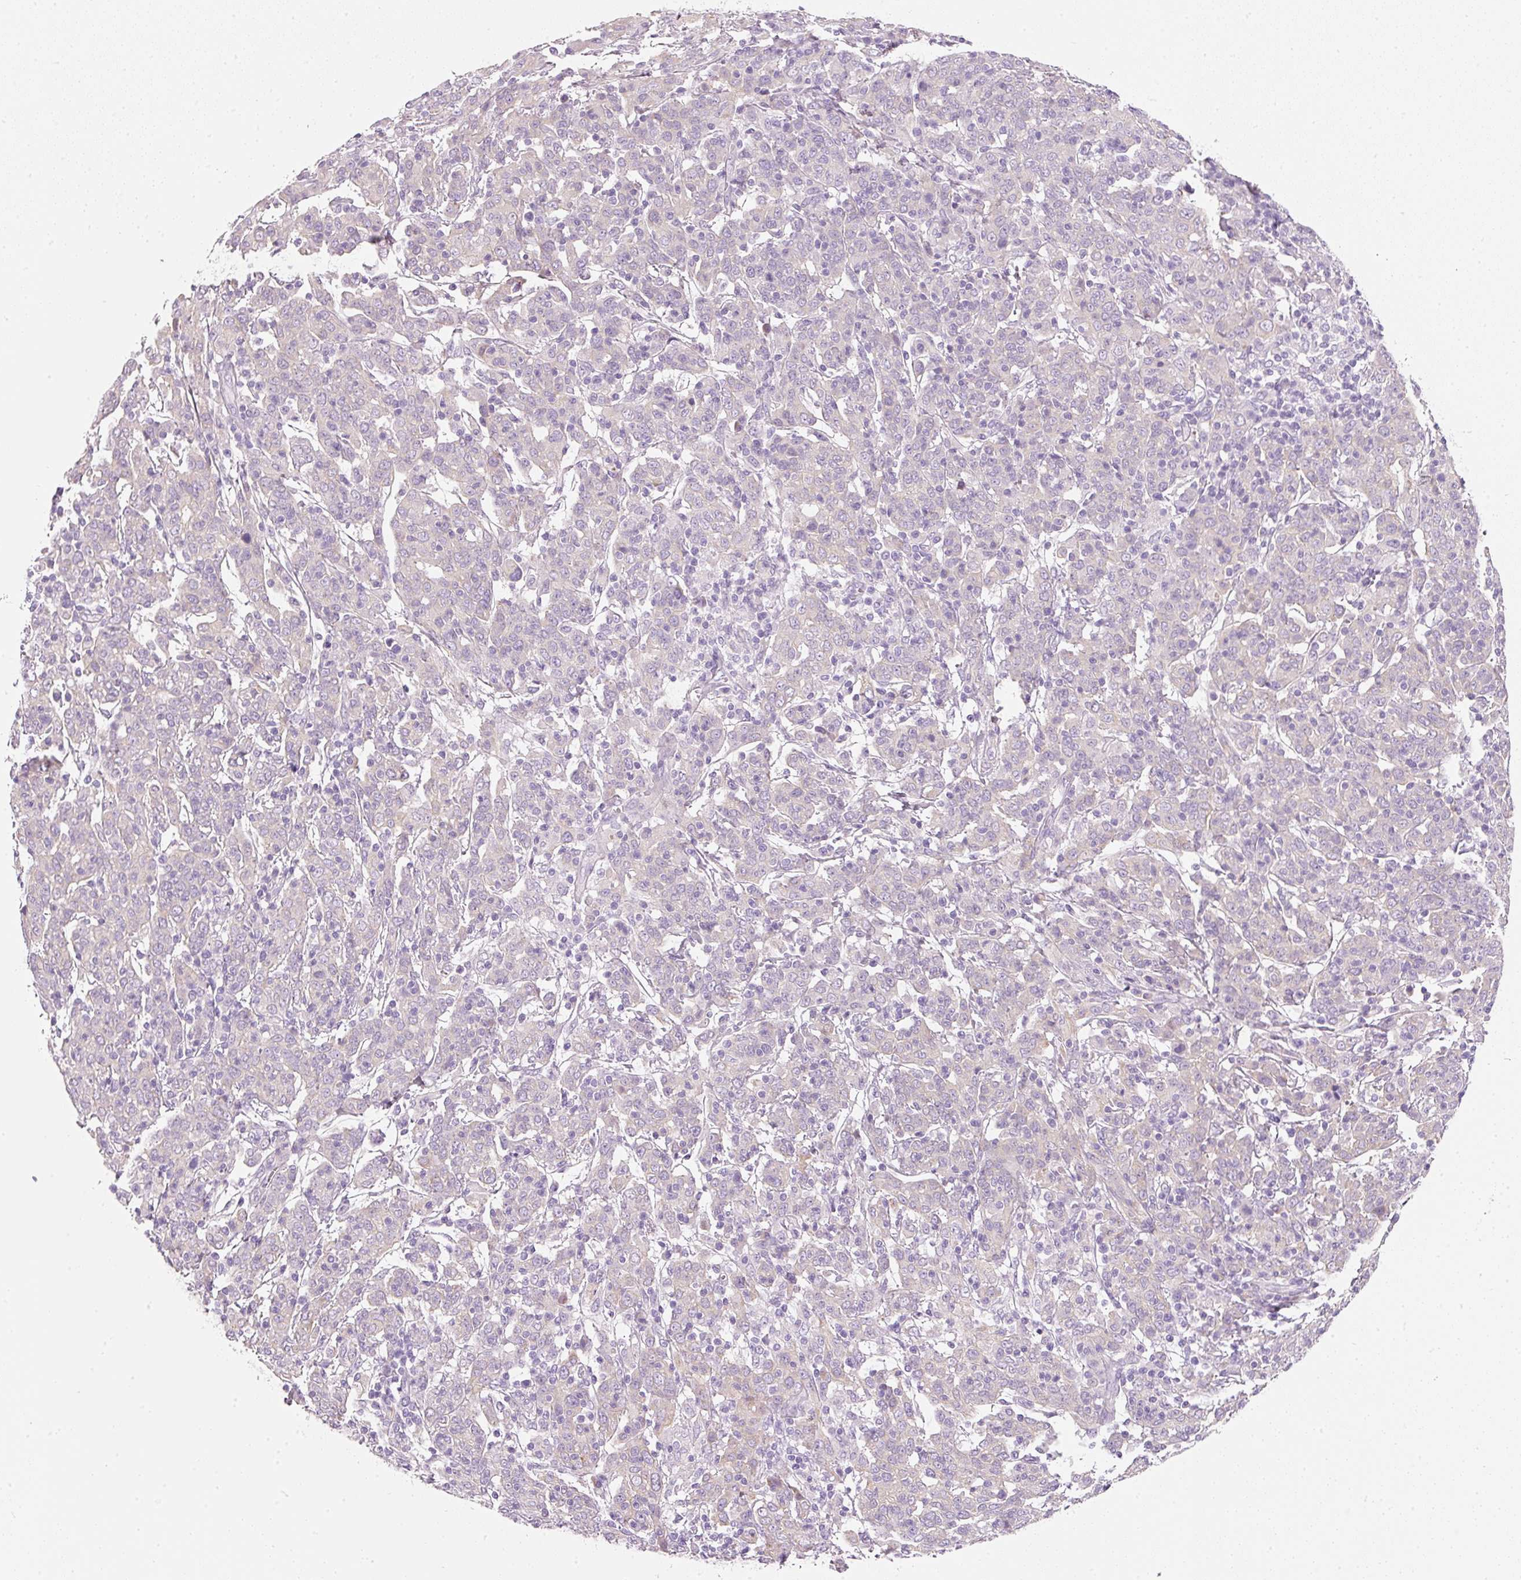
{"staining": {"intensity": "negative", "quantity": "none", "location": "none"}, "tissue": "cervical cancer", "cell_type": "Tumor cells", "image_type": "cancer", "snomed": [{"axis": "morphology", "description": "Squamous cell carcinoma, NOS"}, {"axis": "topography", "description": "Cervix"}], "caption": "A photomicrograph of cervical squamous cell carcinoma stained for a protein displays no brown staining in tumor cells.", "gene": "PDXDC1", "patient": {"sex": "female", "age": 67}}